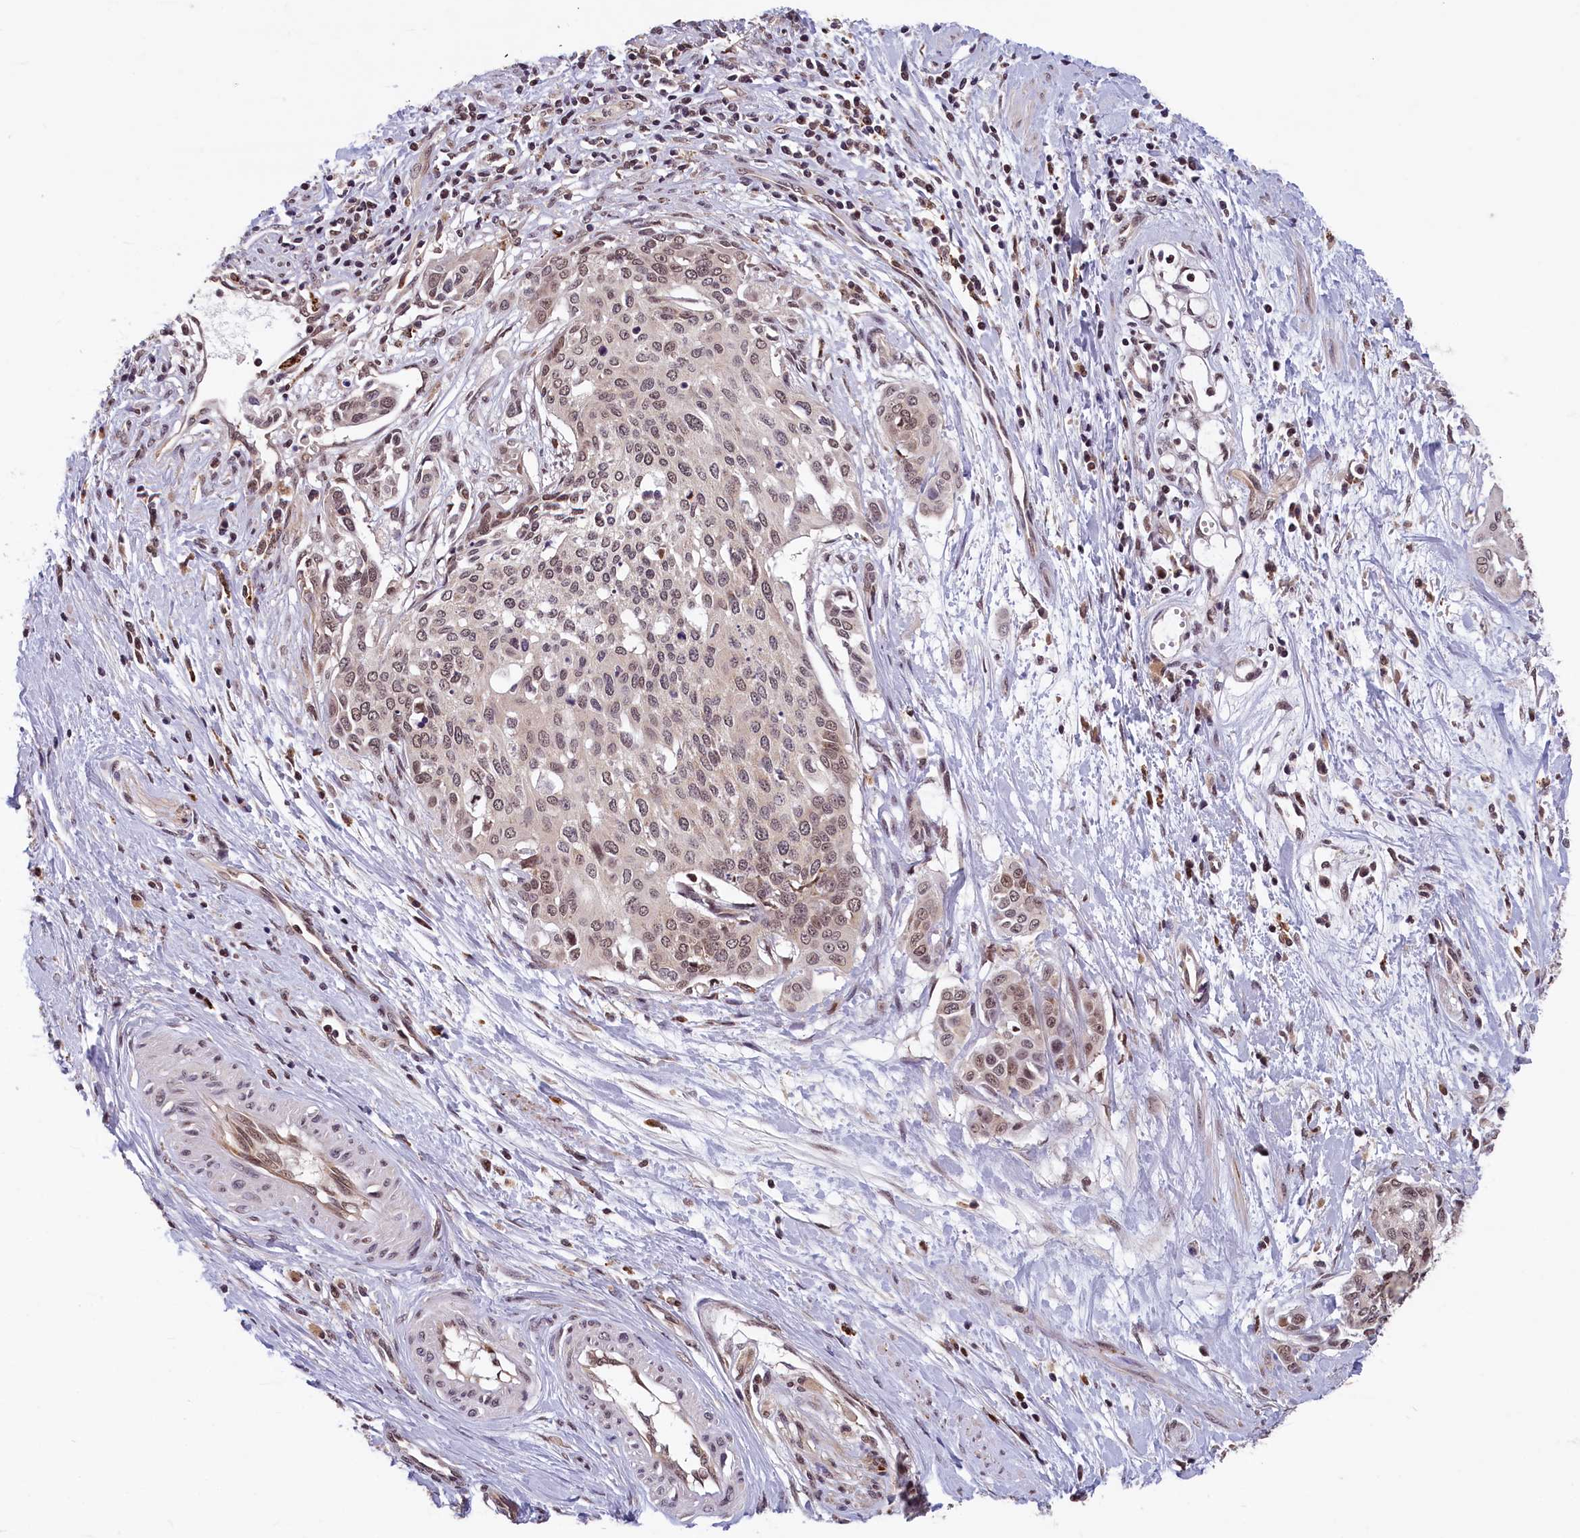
{"staining": {"intensity": "weak", "quantity": ">75%", "location": "nuclear"}, "tissue": "cervical cancer", "cell_type": "Tumor cells", "image_type": "cancer", "snomed": [{"axis": "morphology", "description": "Squamous cell carcinoma, NOS"}, {"axis": "topography", "description": "Cervix"}], "caption": "The photomicrograph displays immunohistochemical staining of cervical squamous cell carcinoma. There is weak nuclear expression is seen in approximately >75% of tumor cells.", "gene": "KCNK6", "patient": {"sex": "female", "age": 44}}